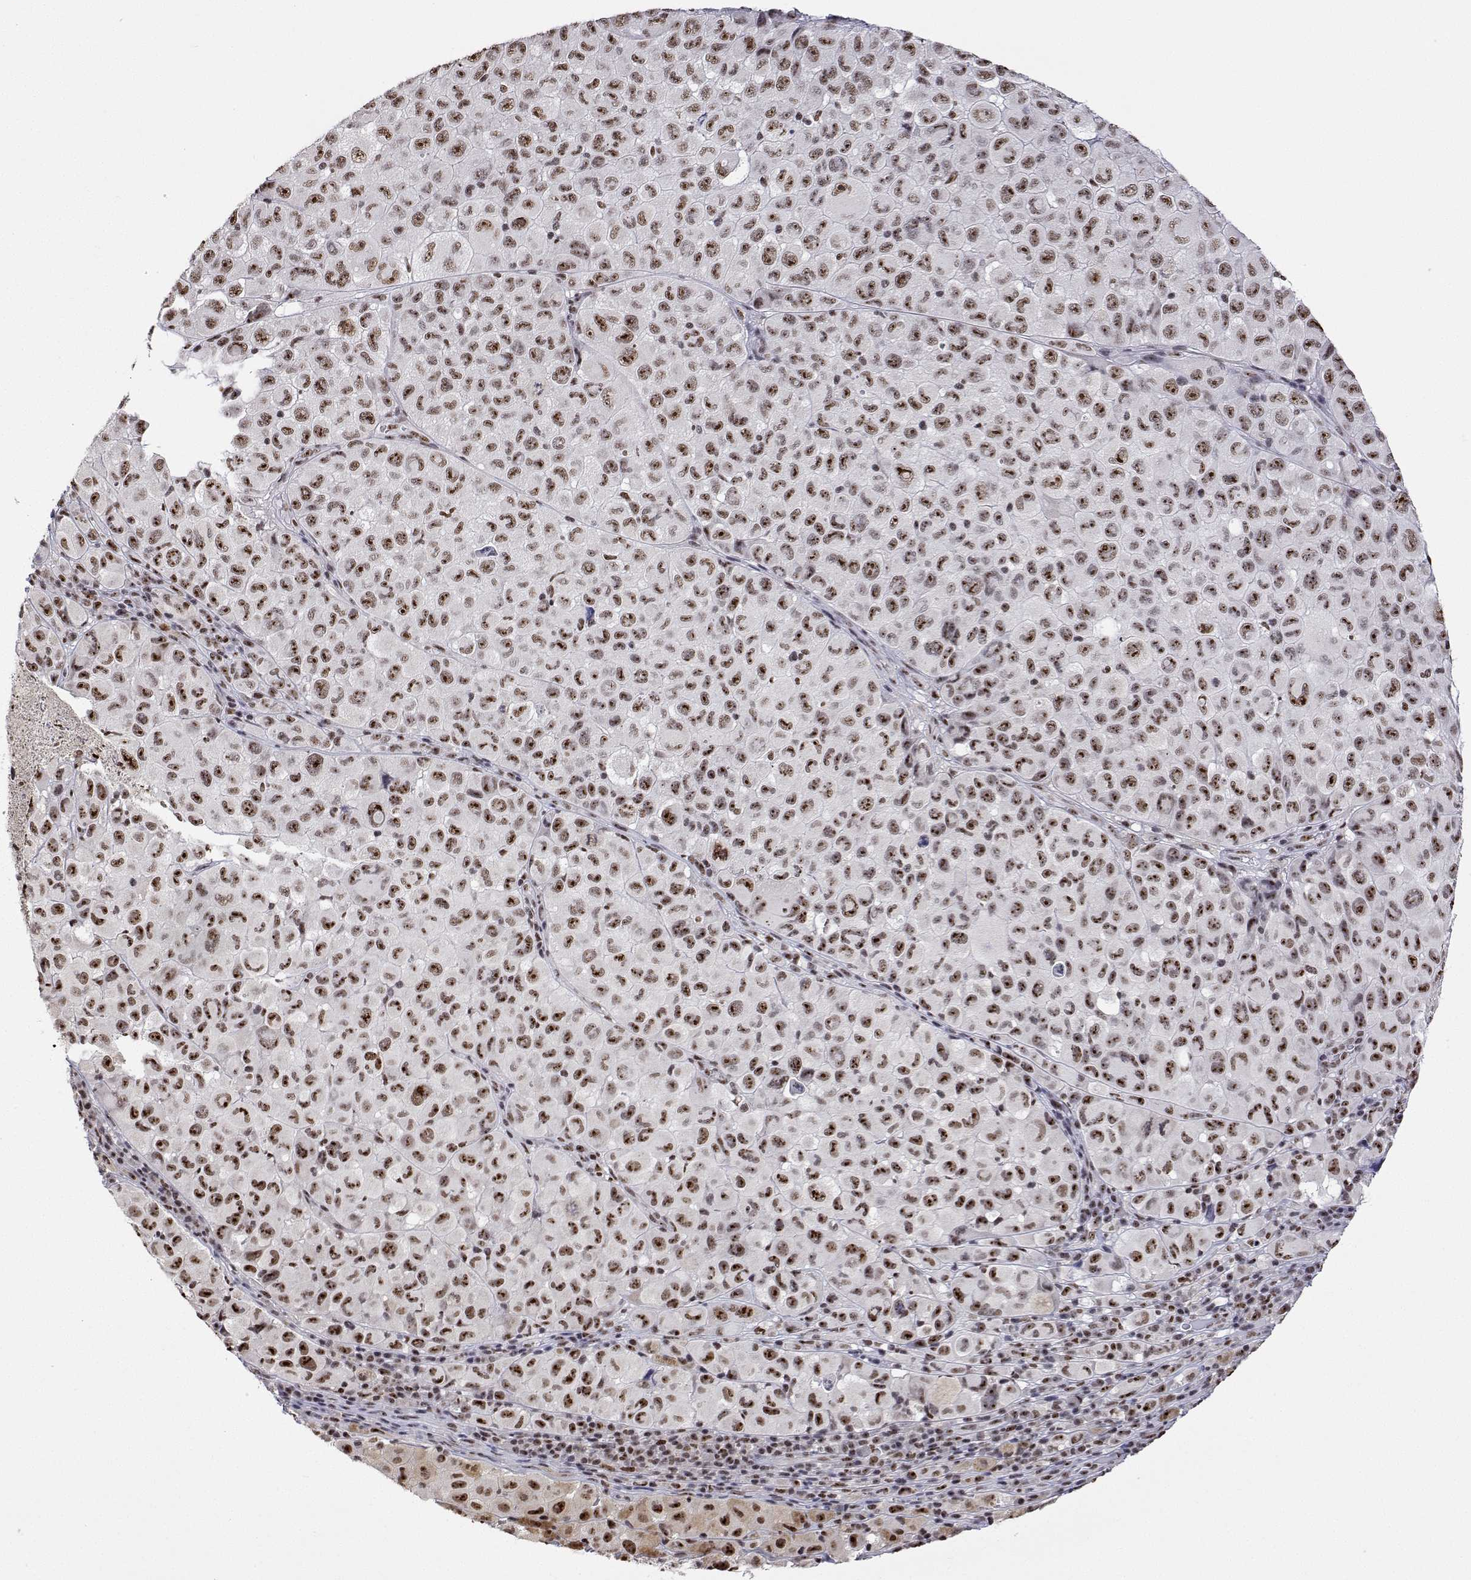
{"staining": {"intensity": "strong", "quantity": "25%-75%", "location": "nuclear"}, "tissue": "melanoma", "cell_type": "Tumor cells", "image_type": "cancer", "snomed": [{"axis": "morphology", "description": "Malignant melanoma, NOS"}, {"axis": "topography", "description": "Skin"}], "caption": "Immunohistochemistry photomicrograph of human malignant melanoma stained for a protein (brown), which exhibits high levels of strong nuclear positivity in about 25%-75% of tumor cells.", "gene": "ADAR", "patient": {"sex": "male", "age": 93}}